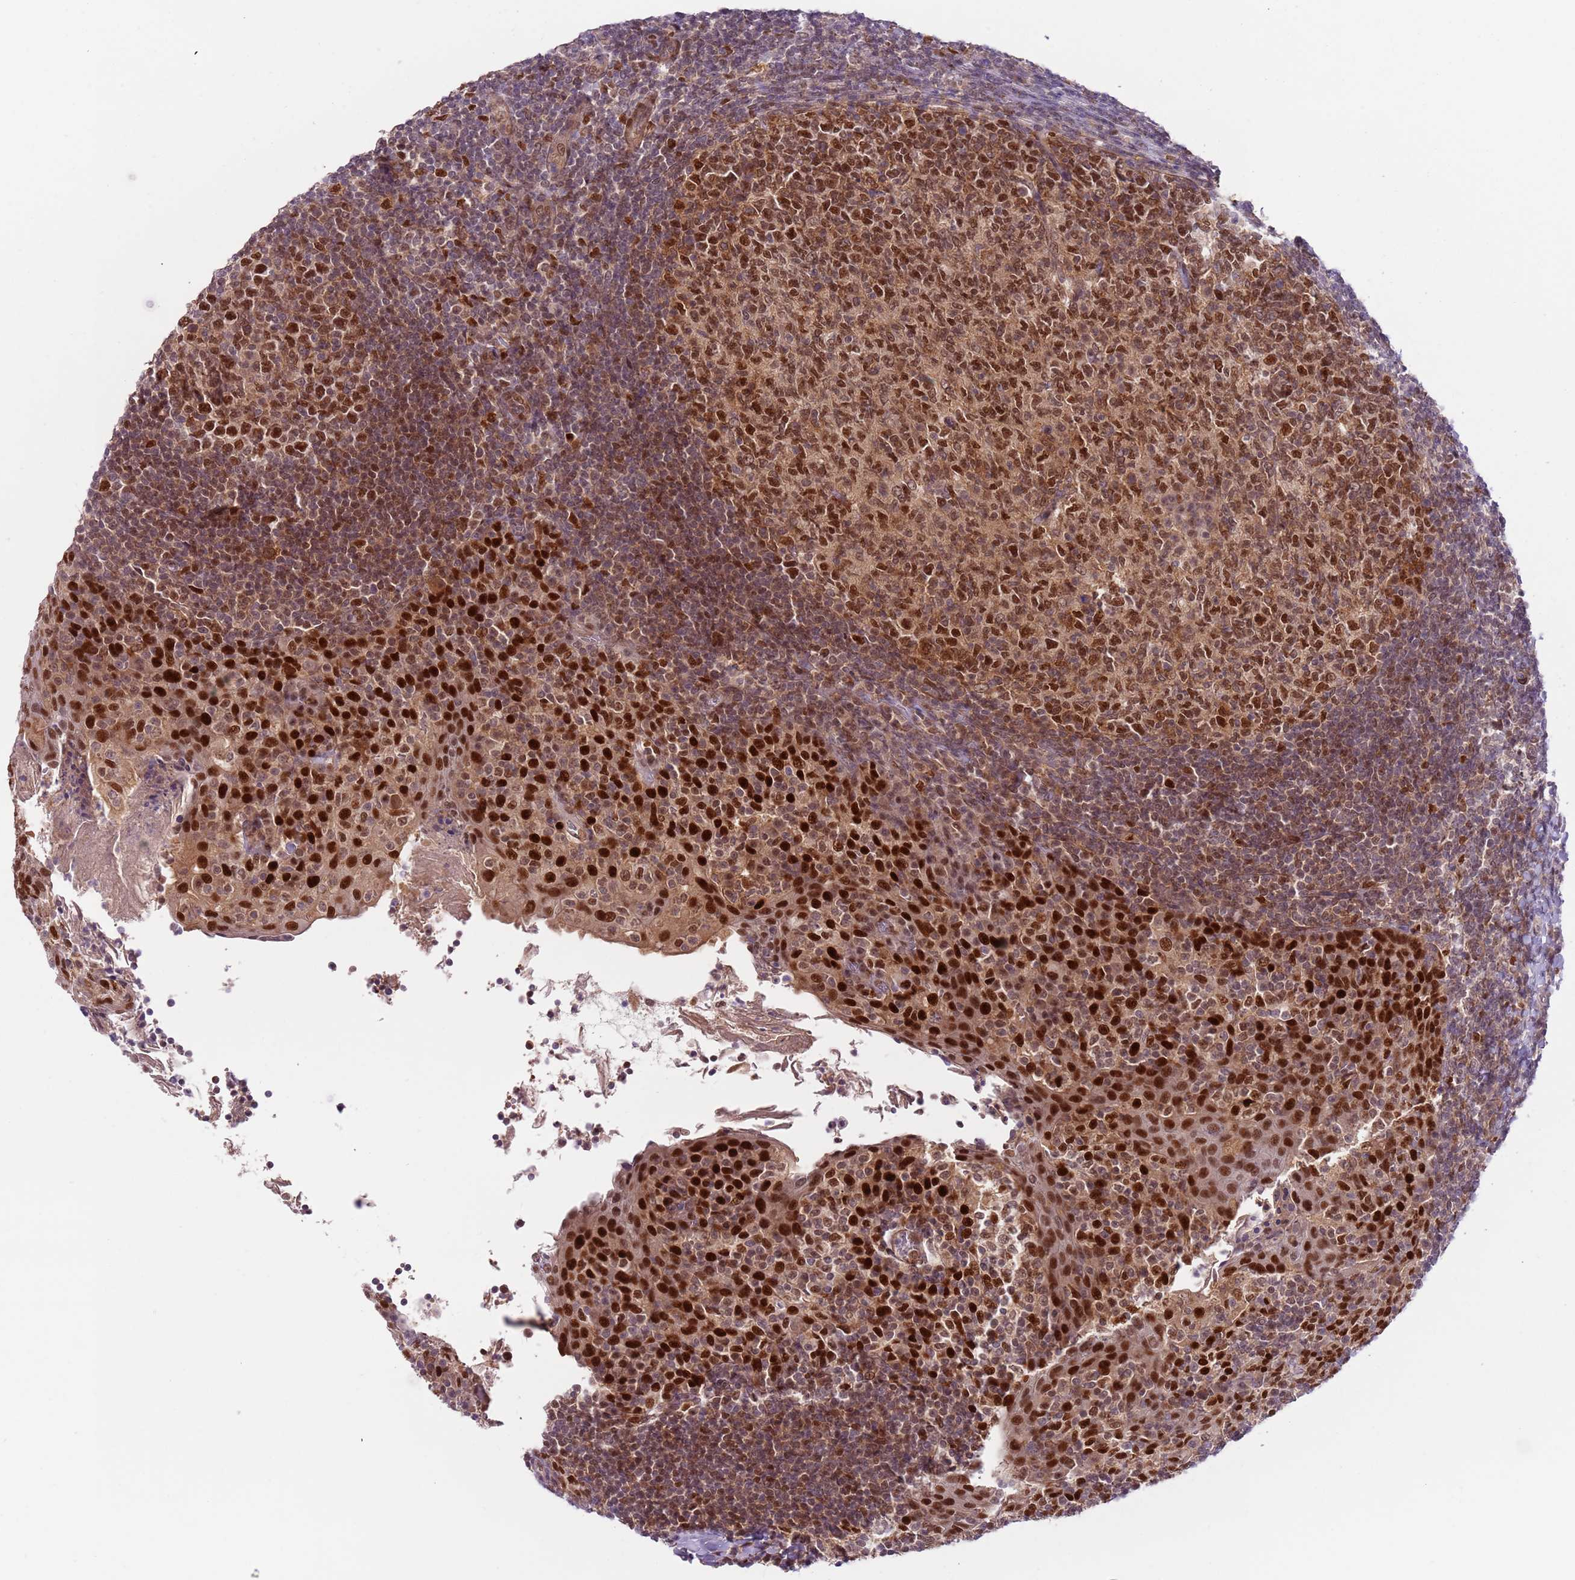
{"staining": {"intensity": "strong", "quantity": ">75%", "location": "cytoplasmic/membranous,nuclear"}, "tissue": "tonsil", "cell_type": "Germinal center cells", "image_type": "normal", "snomed": [{"axis": "morphology", "description": "Normal tissue, NOS"}, {"axis": "topography", "description": "Tonsil"}], "caption": "Immunohistochemistry of normal human tonsil displays high levels of strong cytoplasmic/membranous,nuclear positivity in about >75% of germinal center cells. (brown staining indicates protein expression, while blue staining denotes nuclei).", "gene": "RMND5B", "patient": {"sex": "female", "age": 10}}